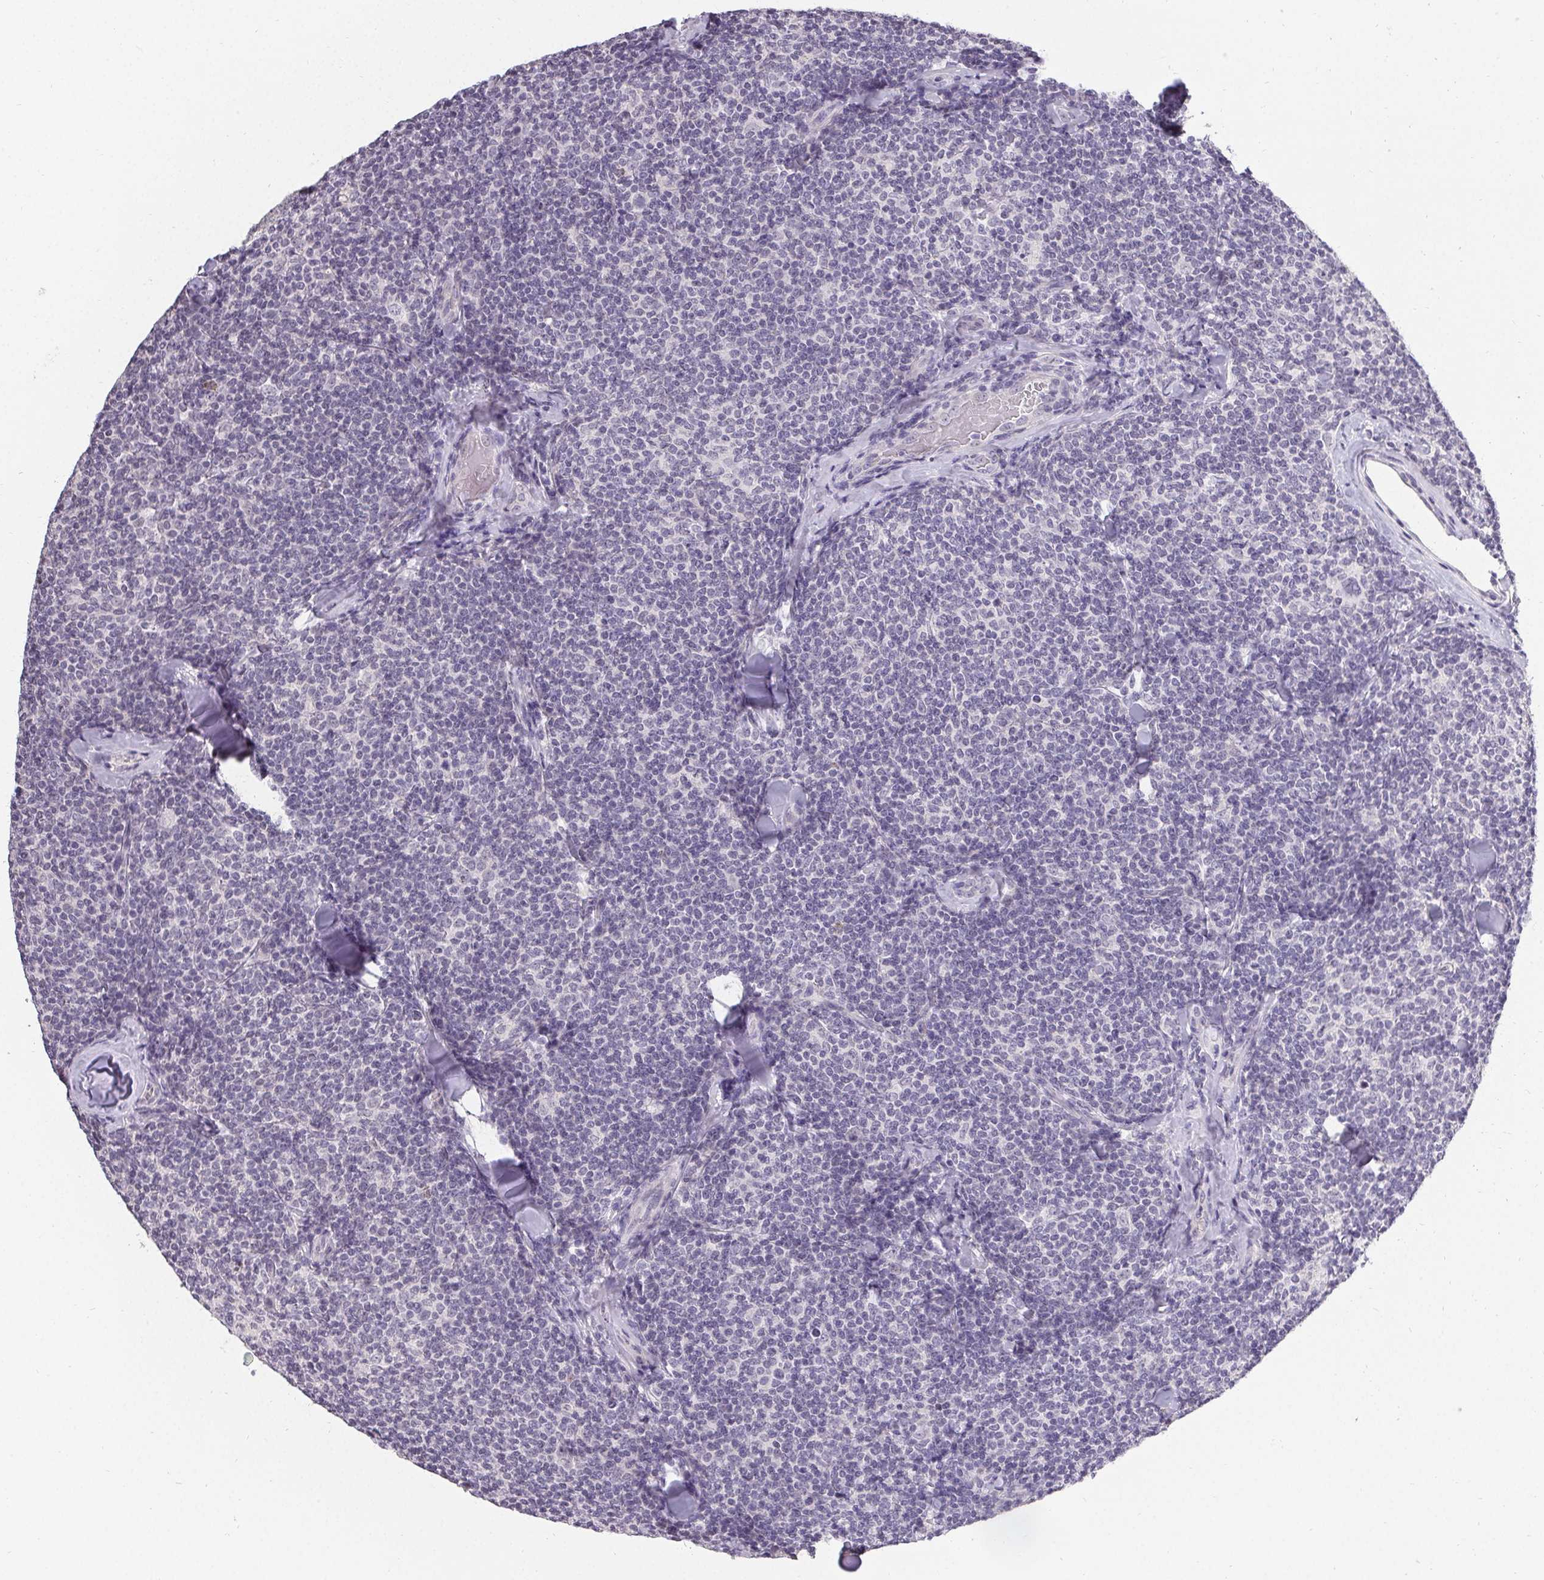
{"staining": {"intensity": "negative", "quantity": "none", "location": "none"}, "tissue": "lymphoma", "cell_type": "Tumor cells", "image_type": "cancer", "snomed": [{"axis": "morphology", "description": "Malignant lymphoma, non-Hodgkin's type, Low grade"}, {"axis": "topography", "description": "Lymph node"}], "caption": "Tumor cells show no significant staining in low-grade malignant lymphoma, non-Hodgkin's type.", "gene": "PMEL", "patient": {"sex": "female", "age": 56}}